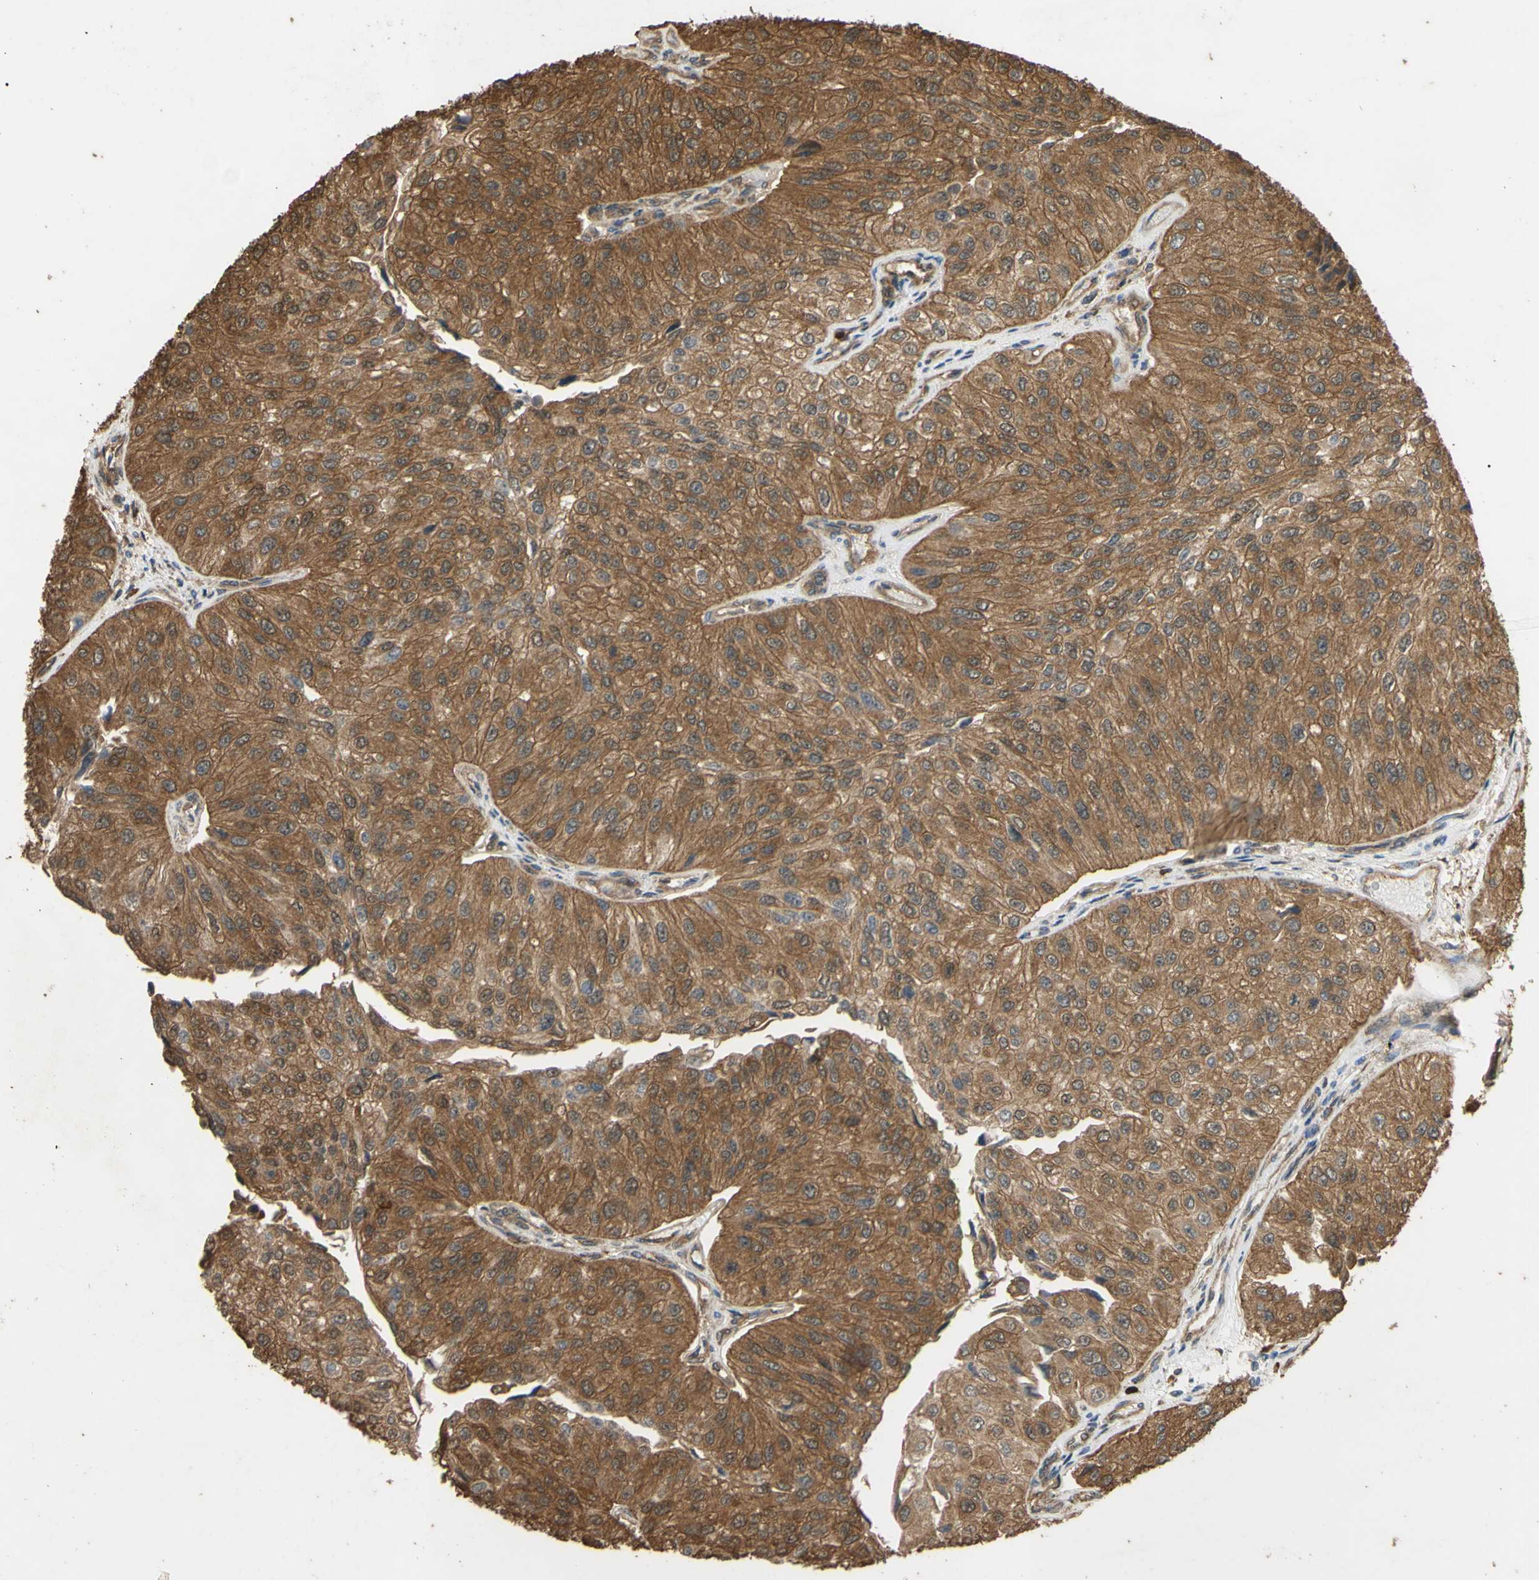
{"staining": {"intensity": "strong", "quantity": ">75%", "location": "cytoplasmic/membranous"}, "tissue": "urothelial cancer", "cell_type": "Tumor cells", "image_type": "cancer", "snomed": [{"axis": "morphology", "description": "Urothelial carcinoma, High grade"}, {"axis": "topography", "description": "Kidney"}, {"axis": "topography", "description": "Urinary bladder"}], "caption": "The histopathology image shows a brown stain indicating the presence of a protein in the cytoplasmic/membranous of tumor cells in high-grade urothelial carcinoma.", "gene": "CTTN", "patient": {"sex": "male", "age": 77}}